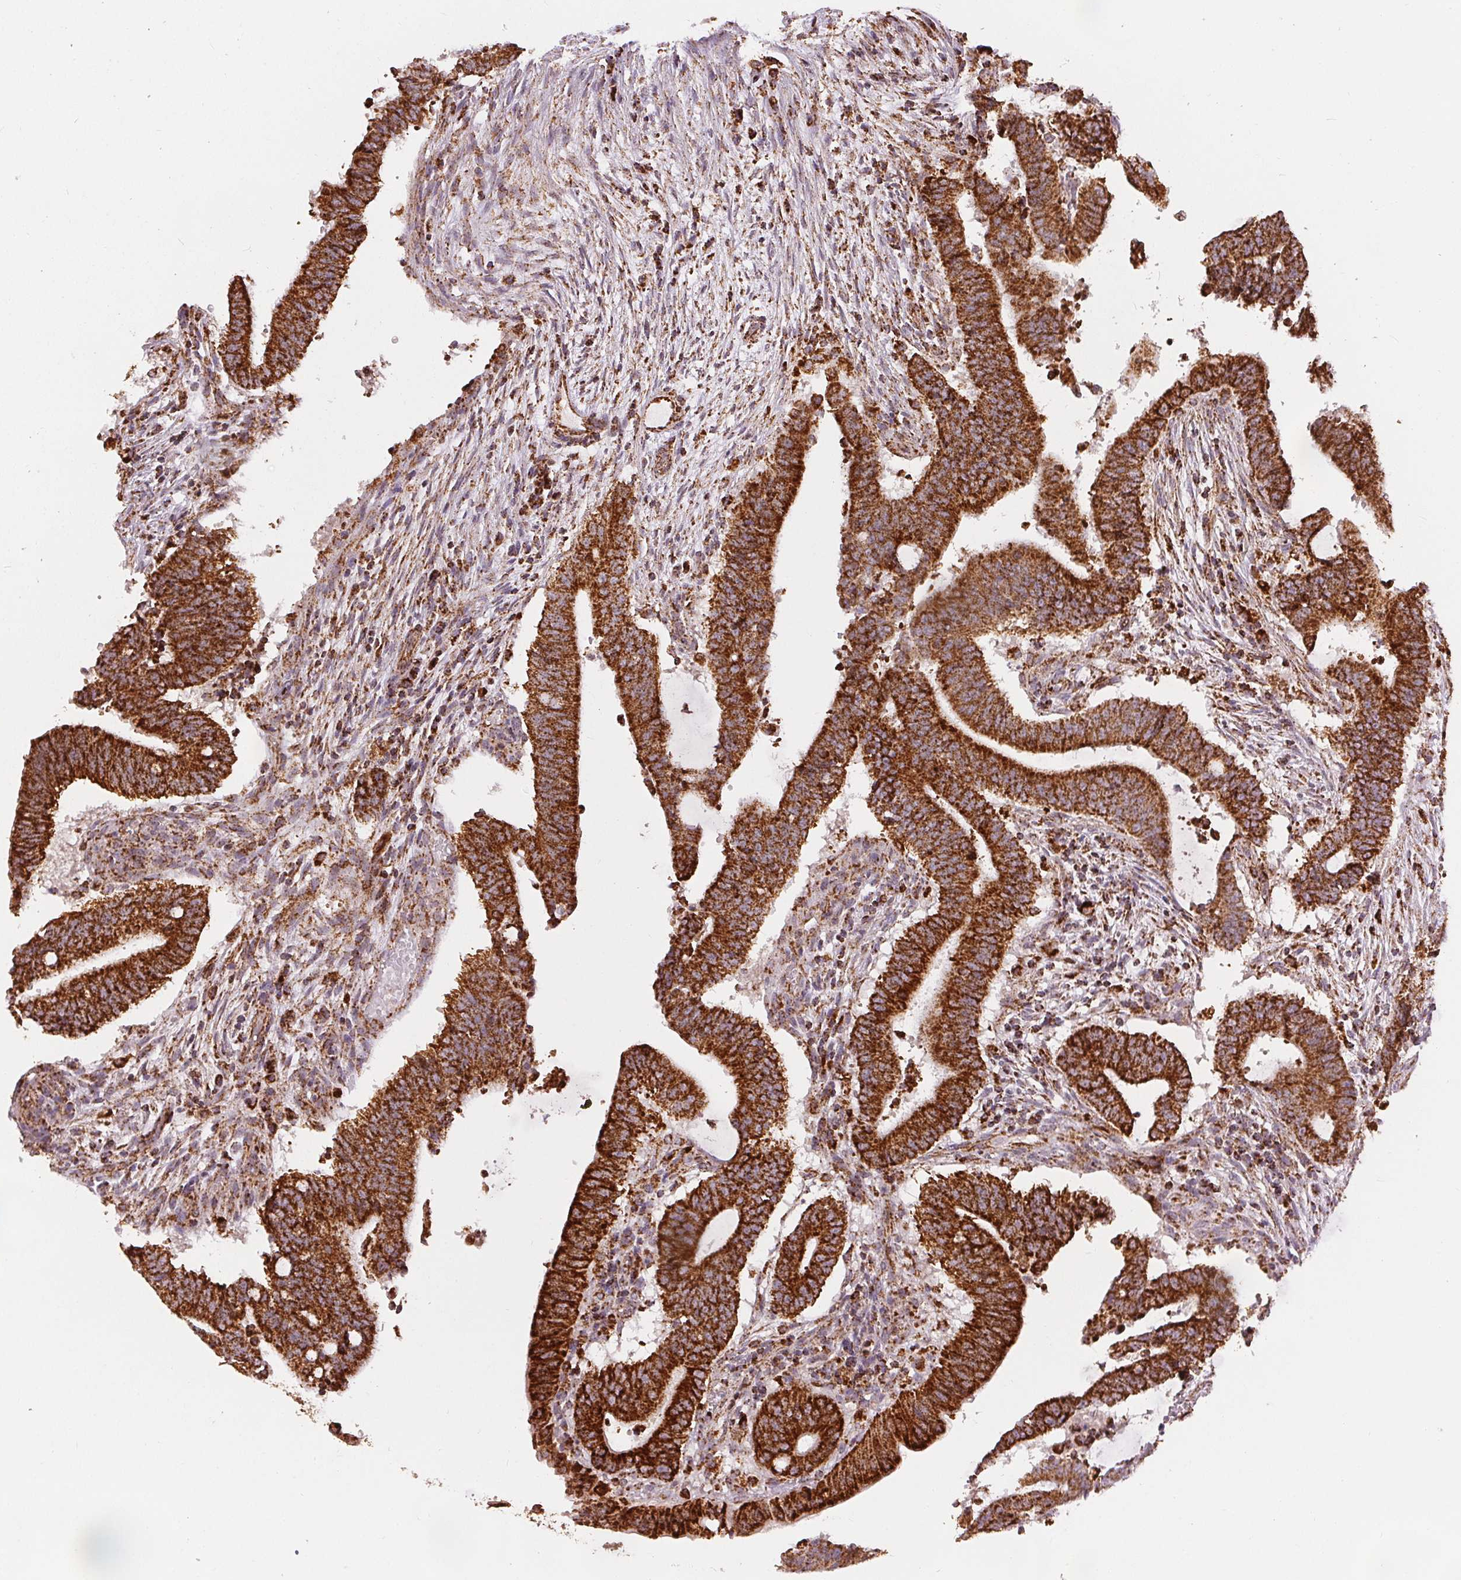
{"staining": {"intensity": "strong", "quantity": ">75%", "location": "cytoplasmic/membranous"}, "tissue": "colorectal cancer", "cell_type": "Tumor cells", "image_type": "cancer", "snomed": [{"axis": "morphology", "description": "Adenocarcinoma, NOS"}, {"axis": "topography", "description": "Colon"}], "caption": "A brown stain highlights strong cytoplasmic/membranous positivity of a protein in human colorectal cancer tumor cells.", "gene": "SDHB", "patient": {"sex": "female", "age": 43}}